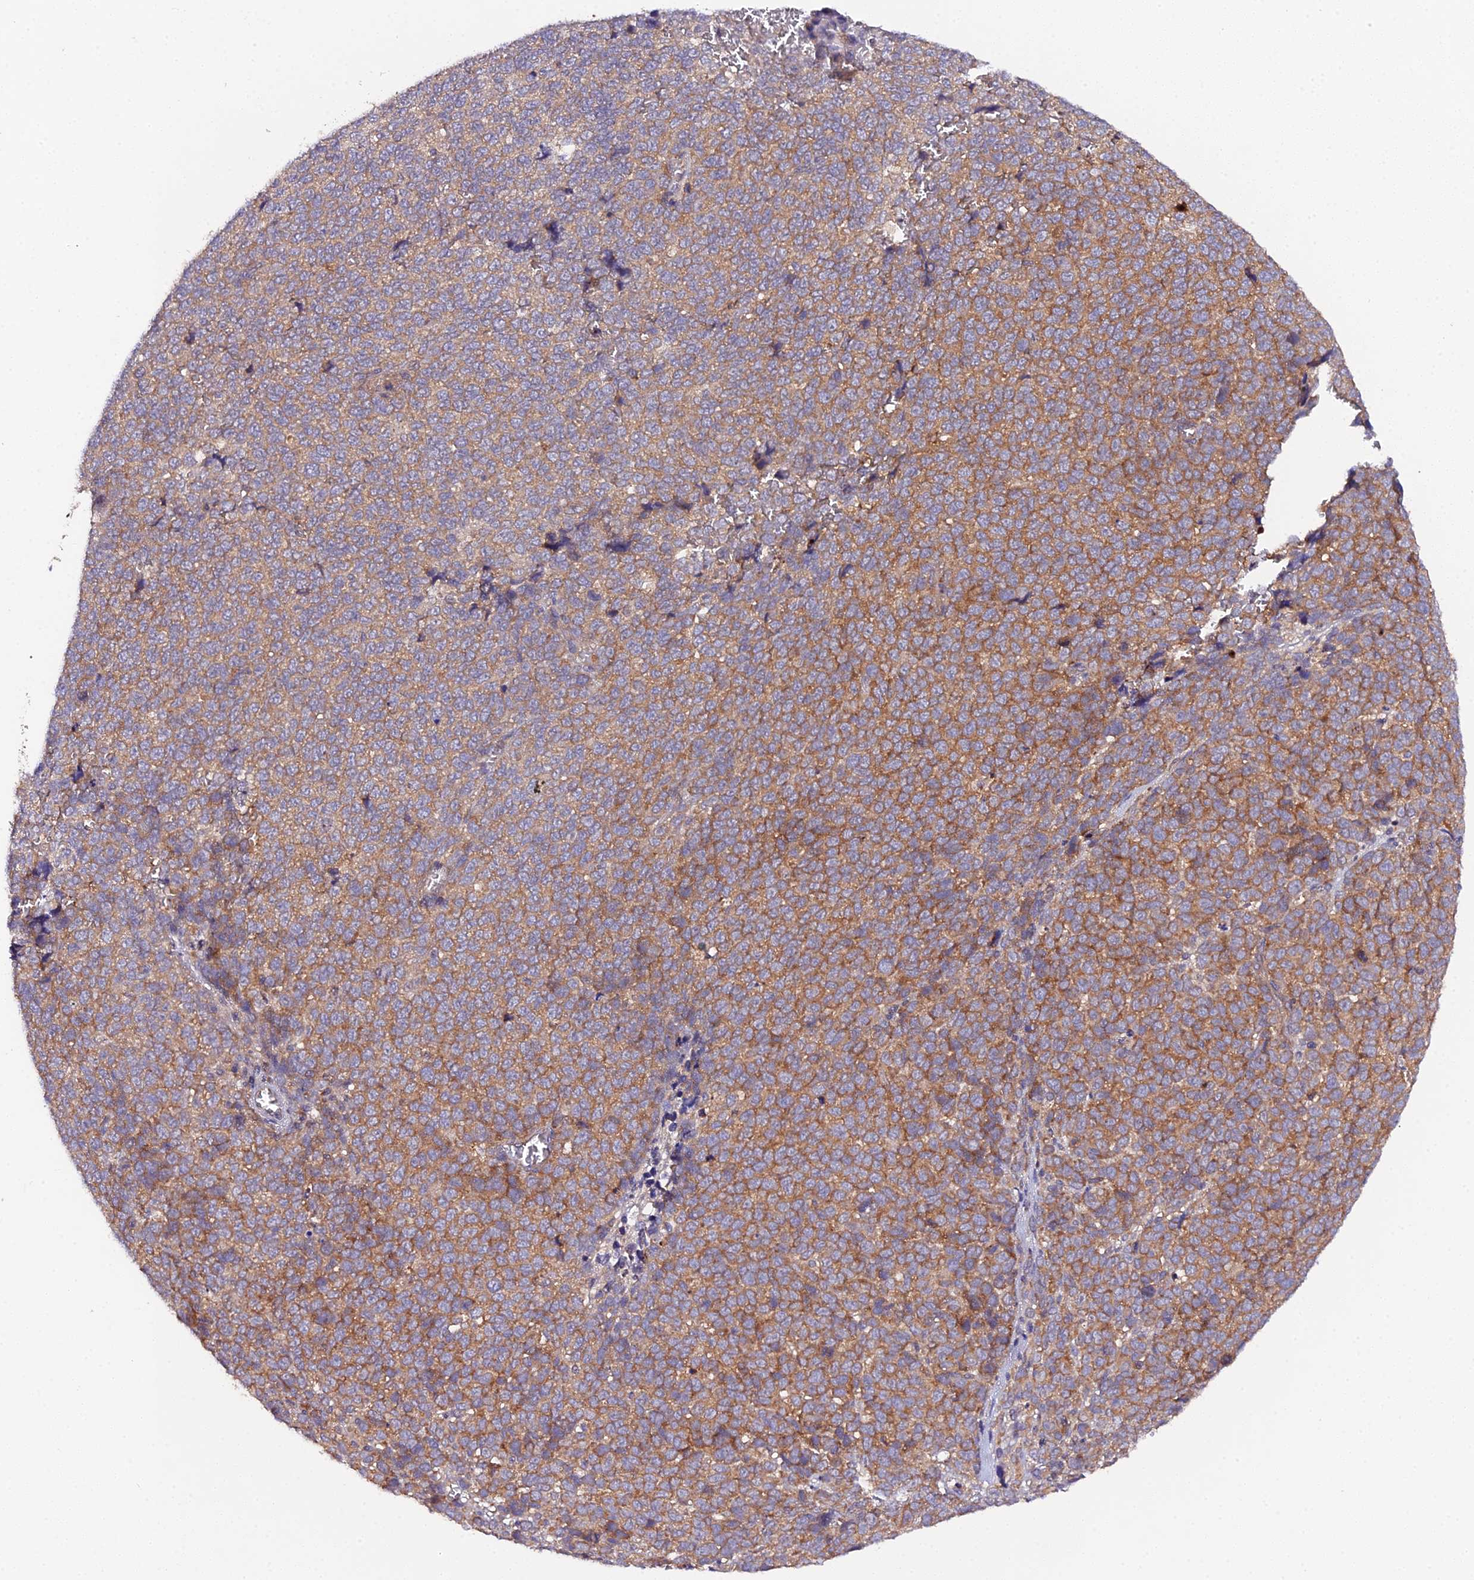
{"staining": {"intensity": "moderate", "quantity": ">75%", "location": "cytoplasmic/membranous"}, "tissue": "melanoma", "cell_type": "Tumor cells", "image_type": "cancer", "snomed": [{"axis": "morphology", "description": "Malignant melanoma, NOS"}, {"axis": "topography", "description": "Nose, NOS"}], "caption": "Protein positivity by immunohistochemistry demonstrates moderate cytoplasmic/membranous positivity in approximately >75% of tumor cells in melanoma. Nuclei are stained in blue.", "gene": "TRIM26", "patient": {"sex": "female", "age": 48}}